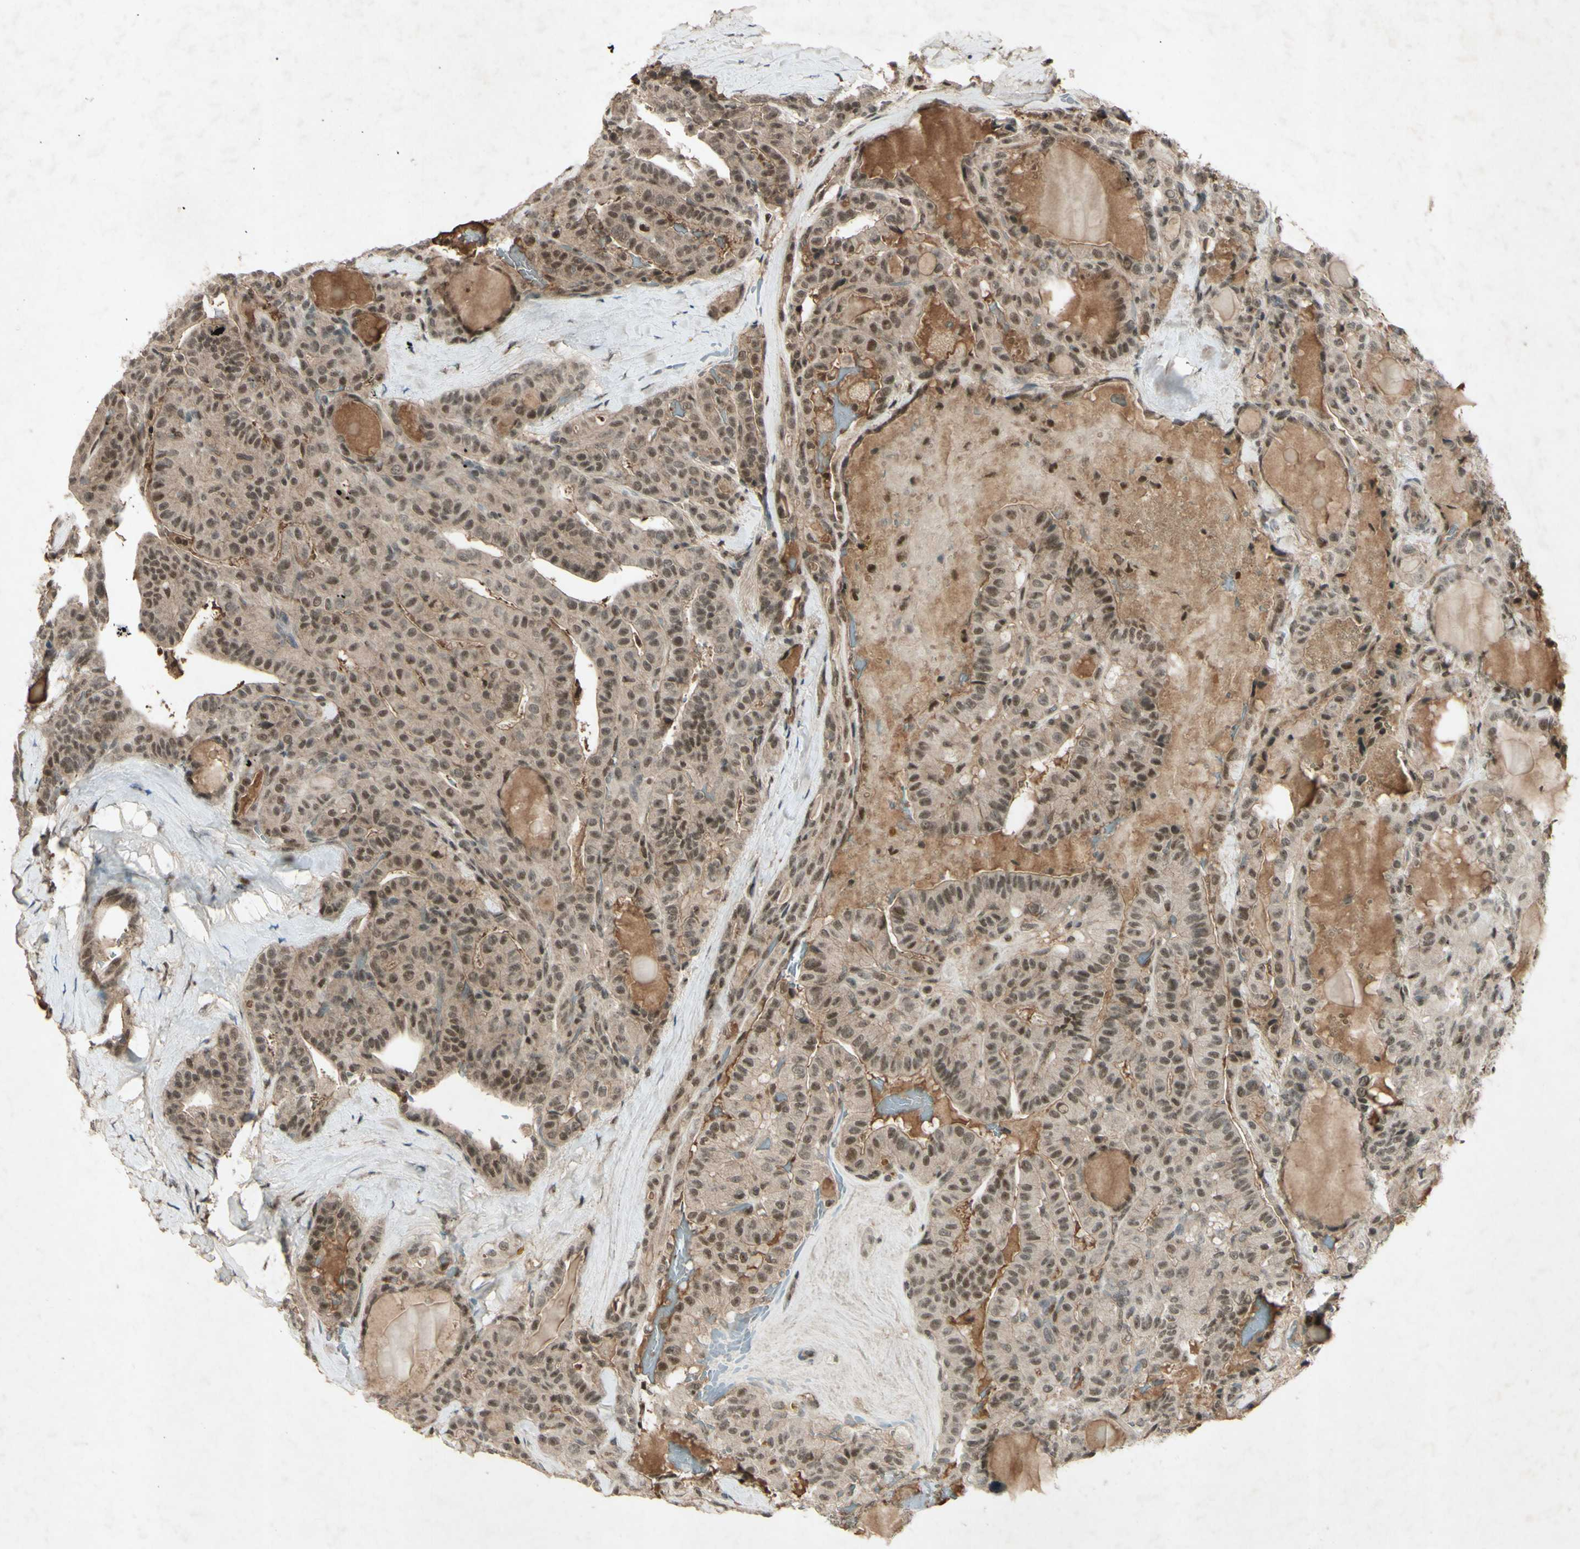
{"staining": {"intensity": "moderate", "quantity": ">75%", "location": "cytoplasmic/membranous,nuclear"}, "tissue": "thyroid cancer", "cell_type": "Tumor cells", "image_type": "cancer", "snomed": [{"axis": "morphology", "description": "Papillary adenocarcinoma, NOS"}, {"axis": "topography", "description": "Thyroid gland"}], "caption": "Immunohistochemistry (IHC) staining of thyroid cancer, which reveals medium levels of moderate cytoplasmic/membranous and nuclear staining in about >75% of tumor cells indicating moderate cytoplasmic/membranous and nuclear protein positivity. The staining was performed using DAB (3,3'-diaminobenzidine) (brown) for protein detection and nuclei were counterstained in hematoxylin (blue).", "gene": "SNW1", "patient": {"sex": "male", "age": 77}}